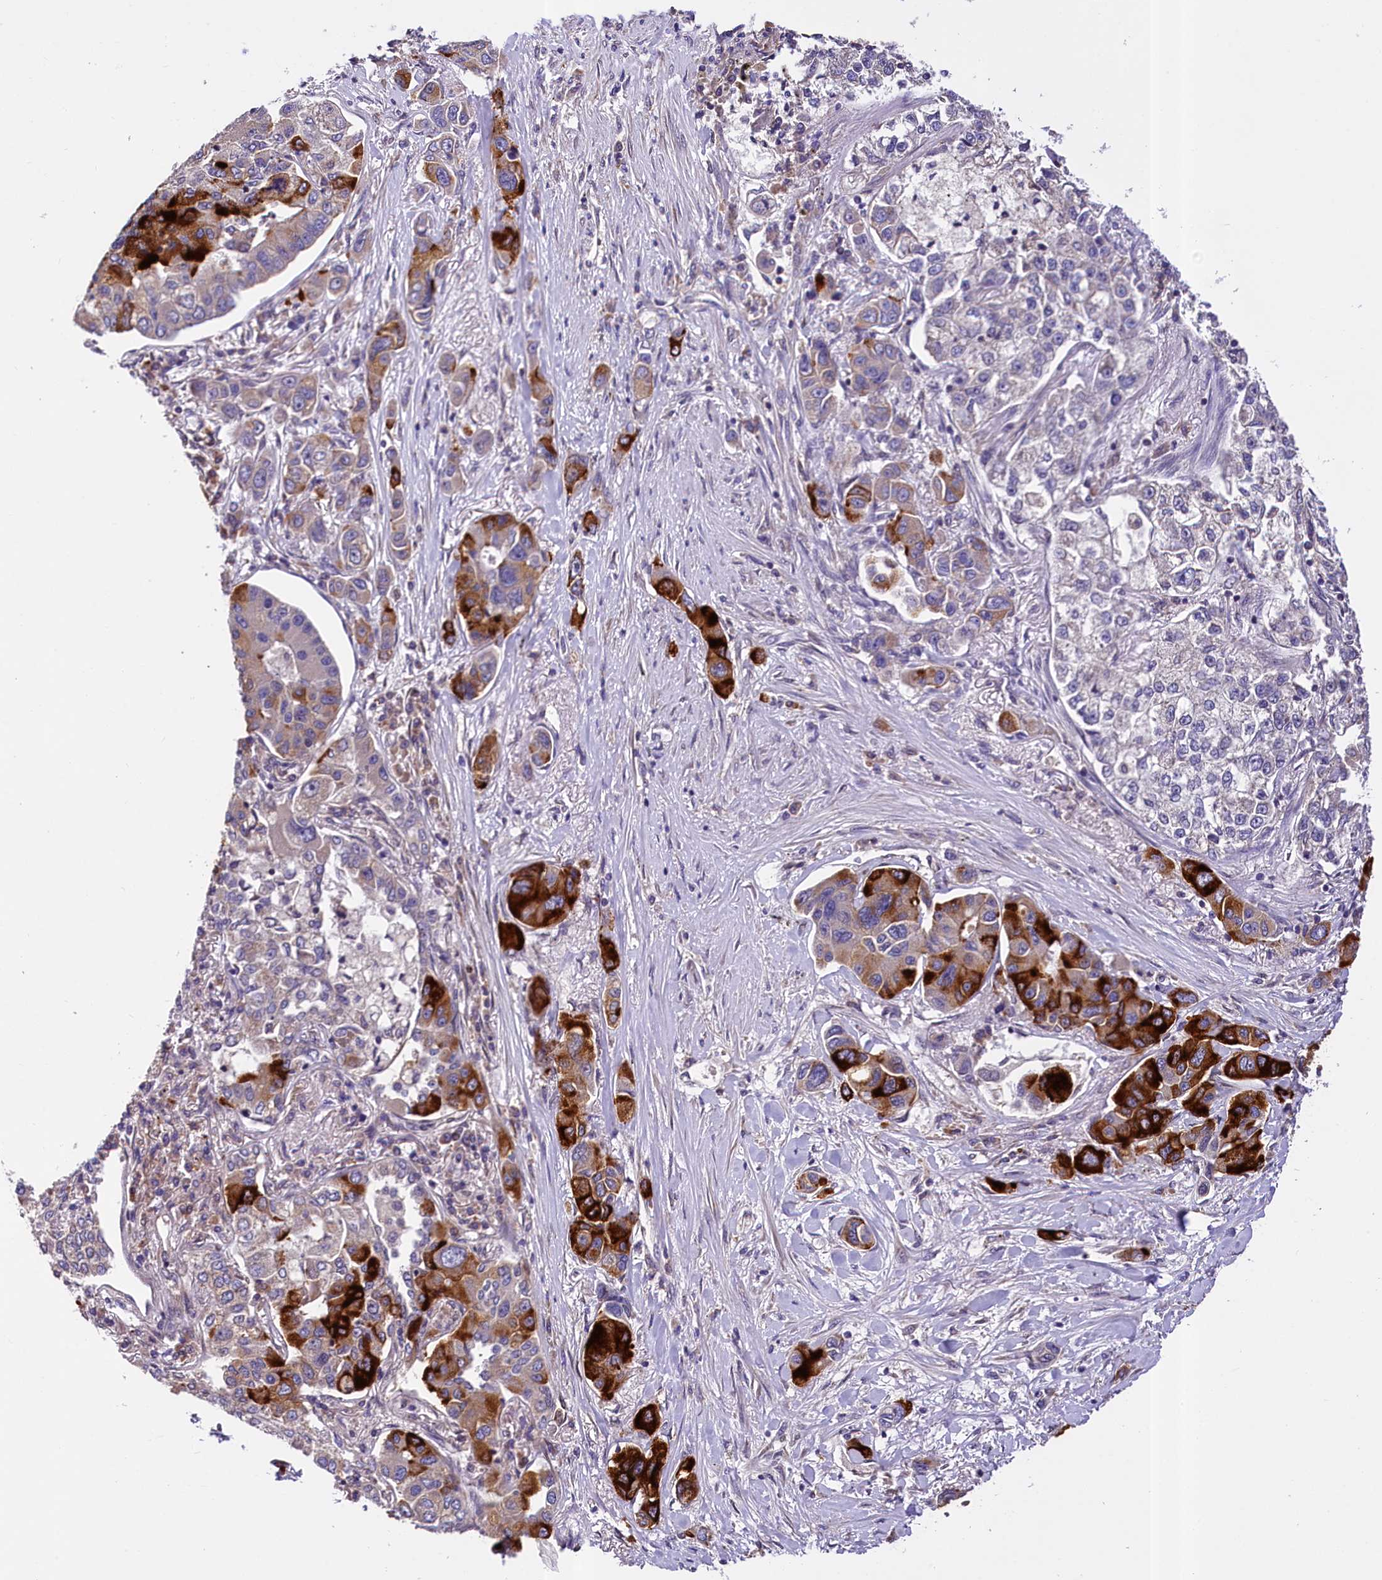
{"staining": {"intensity": "strong", "quantity": "25%-75%", "location": "cytoplasmic/membranous"}, "tissue": "lung cancer", "cell_type": "Tumor cells", "image_type": "cancer", "snomed": [{"axis": "morphology", "description": "Adenocarcinoma, NOS"}, {"axis": "topography", "description": "Lung"}], "caption": "Brown immunohistochemical staining in human adenocarcinoma (lung) demonstrates strong cytoplasmic/membranous positivity in about 25%-75% of tumor cells.", "gene": "SUPV3L1", "patient": {"sex": "male", "age": 49}}